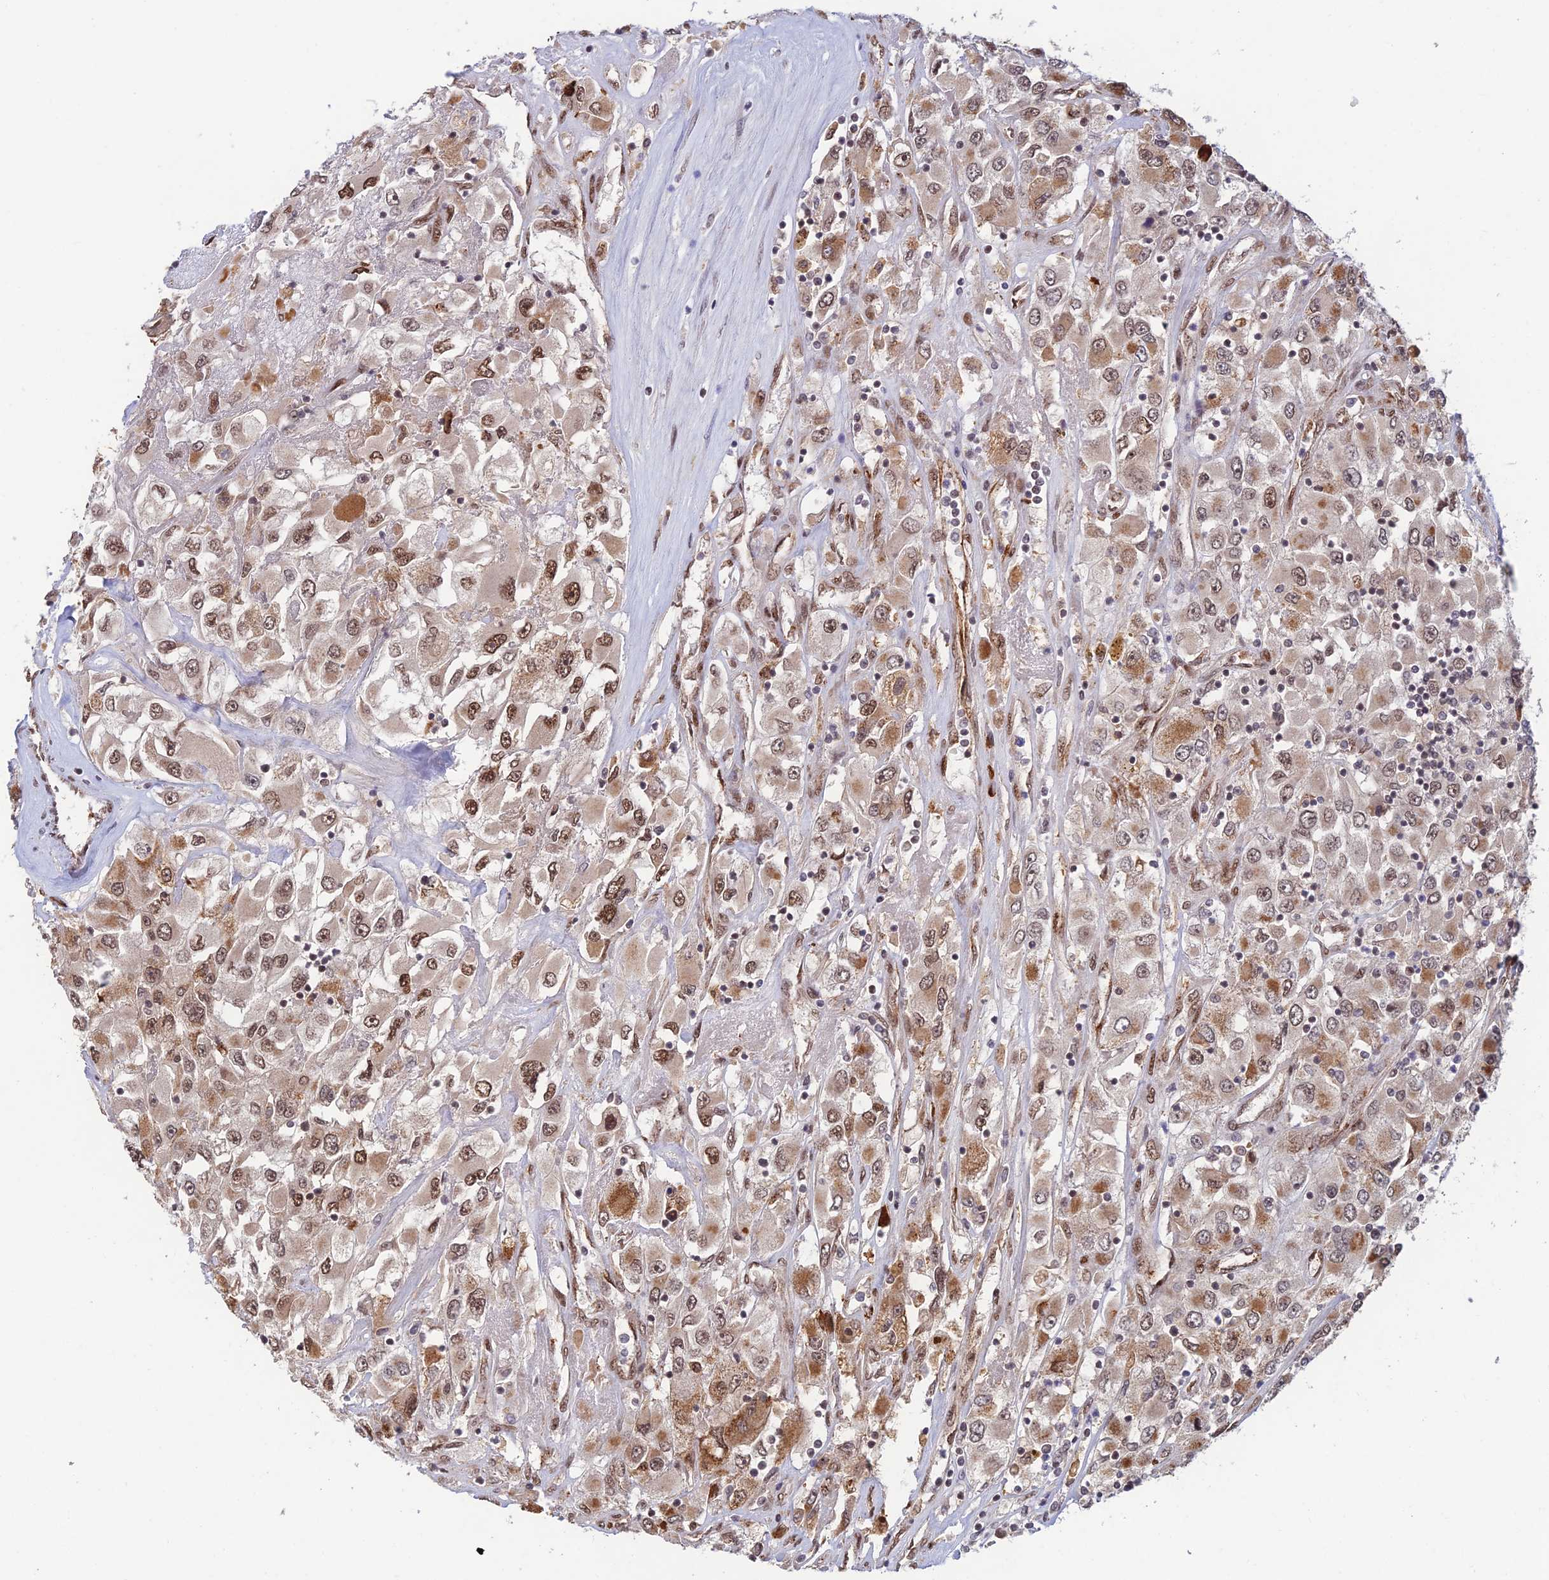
{"staining": {"intensity": "moderate", "quantity": ">75%", "location": "cytoplasmic/membranous,nuclear"}, "tissue": "renal cancer", "cell_type": "Tumor cells", "image_type": "cancer", "snomed": [{"axis": "morphology", "description": "Adenocarcinoma, NOS"}, {"axis": "topography", "description": "Kidney"}], "caption": "Immunohistochemistry (DAB) staining of adenocarcinoma (renal) shows moderate cytoplasmic/membranous and nuclear protein positivity in approximately >75% of tumor cells.", "gene": "ZNF565", "patient": {"sex": "female", "age": 52}}